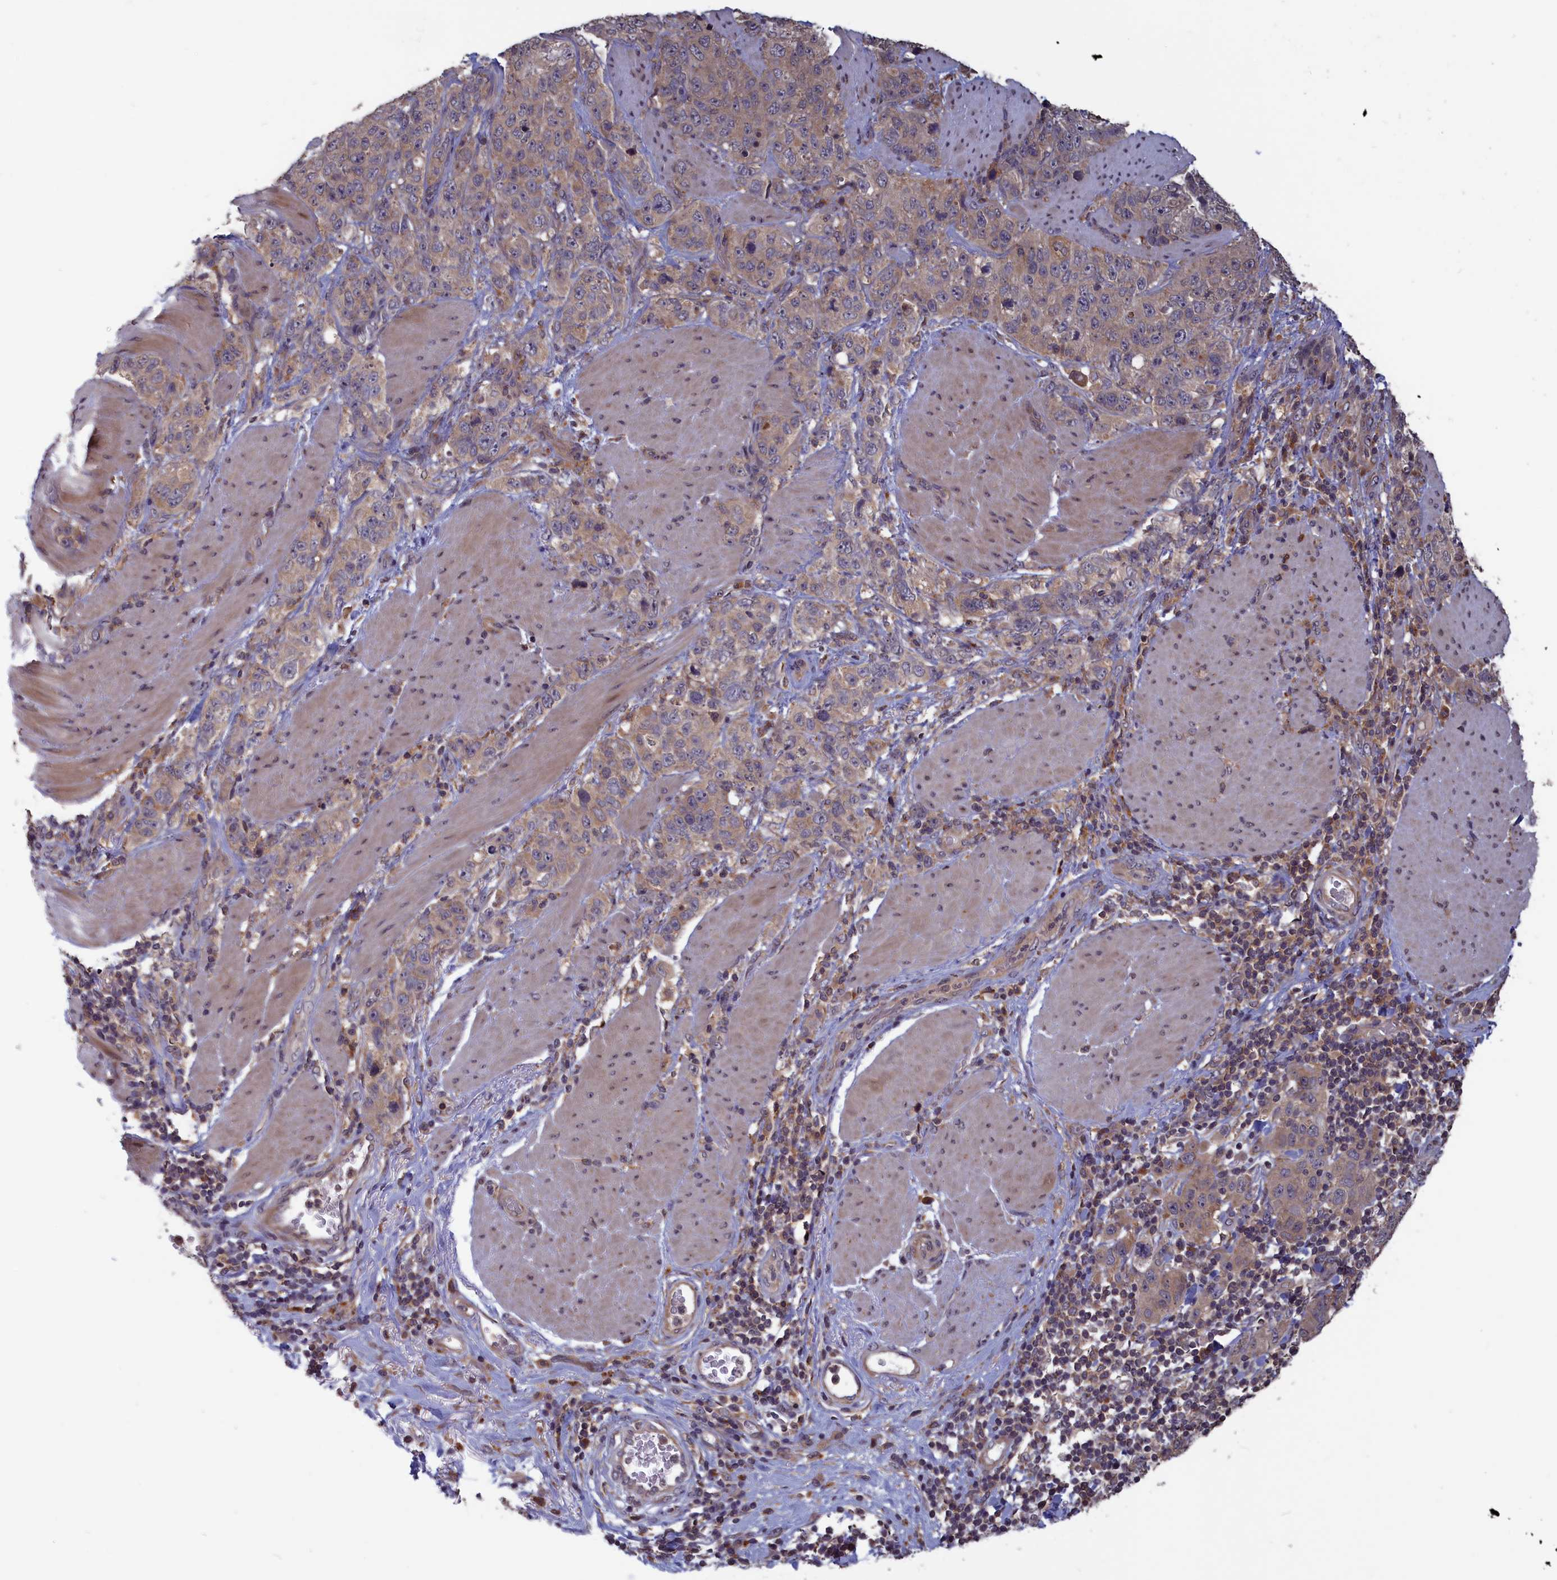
{"staining": {"intensity": "weak", "quantity": "25%-75%", "location": "cytoplasmic/membranous"}, "tissue": "stomach cancer", "cell_type": "Tumor cells", "image_type": "cancer", "snomed": [{"axis": "morphology", "description": "Adenocarcinoma, NOS"}, {"axis": "topography", "description": "Stomach"}], "caption": "Stomach cancer stained with immunohistochemistry shows weak cytoplasmic/membranous positivity in about 25%-75% of tumor cells. Using DAB (brown) and hematoxylin (blue) stains, captured at high magnification using brightfield microscopy.", "gene": "CACTIN", "patient": {"sex": "male", "age": 48}}